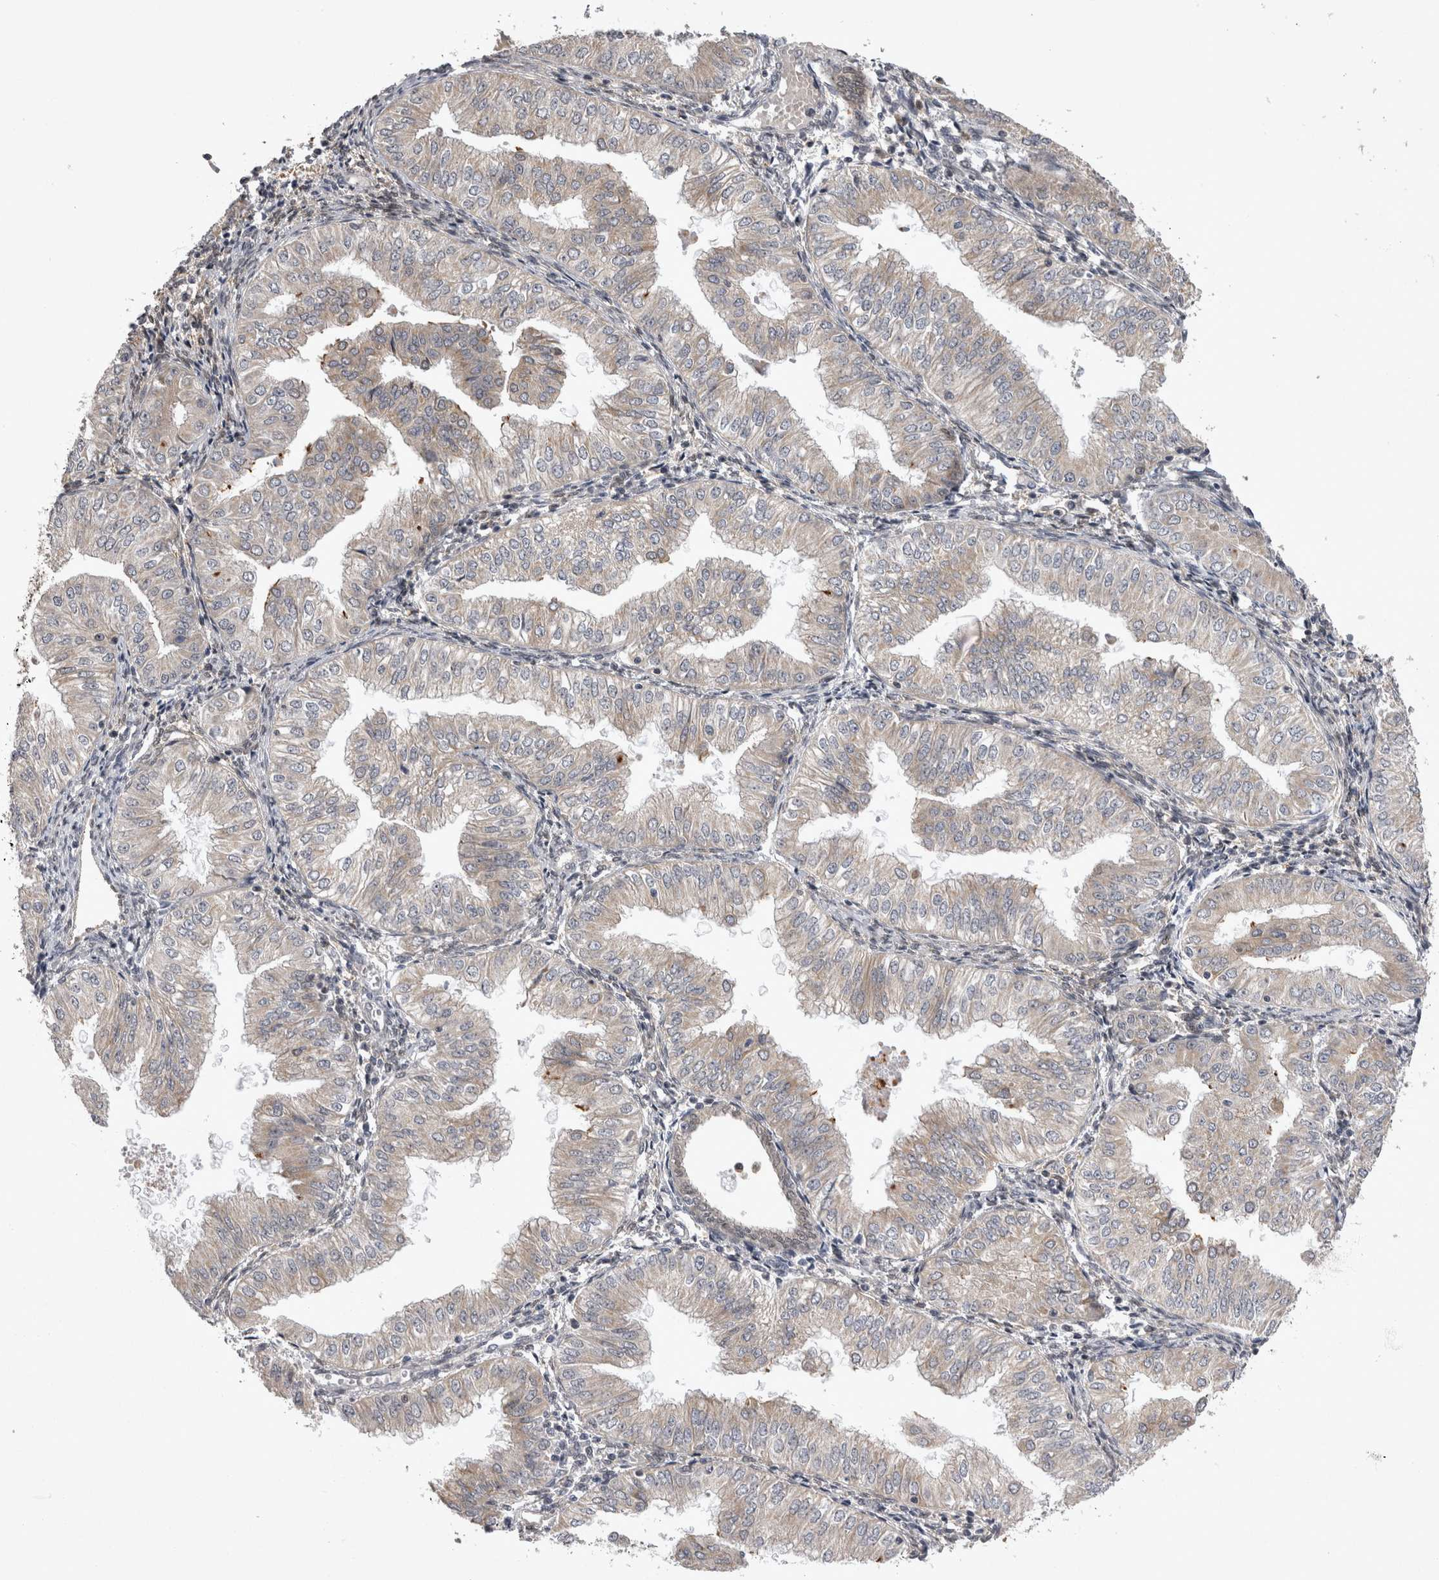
{"staining": {"intensity": "weak", "quantity": ">75%", "location": "cytoplasmic/membranous"}, "tissue": "endometrial cancer", "cell_type": "Tumor cells", "image_type": "cancer", "snomed": [{"axis": "morphology", "description": "Normal tissue, NOS"}, {"axis": "morphology", "description": "Adenocarcinoma, NOS"}, {"axis": "topography", "description": "Endometrium"}], "caption": "This photomicrograph shows endometrial cancer (adenocarcinoma) stained with immunohistochemistry to label a protein in brown. The cytoplasmic/membranous of tumor cells show weak positivity for the protein. Nuclei are counter-stained blue.", "gene": "CHIC2", "patient": {"sex": "female", "age": 53}}